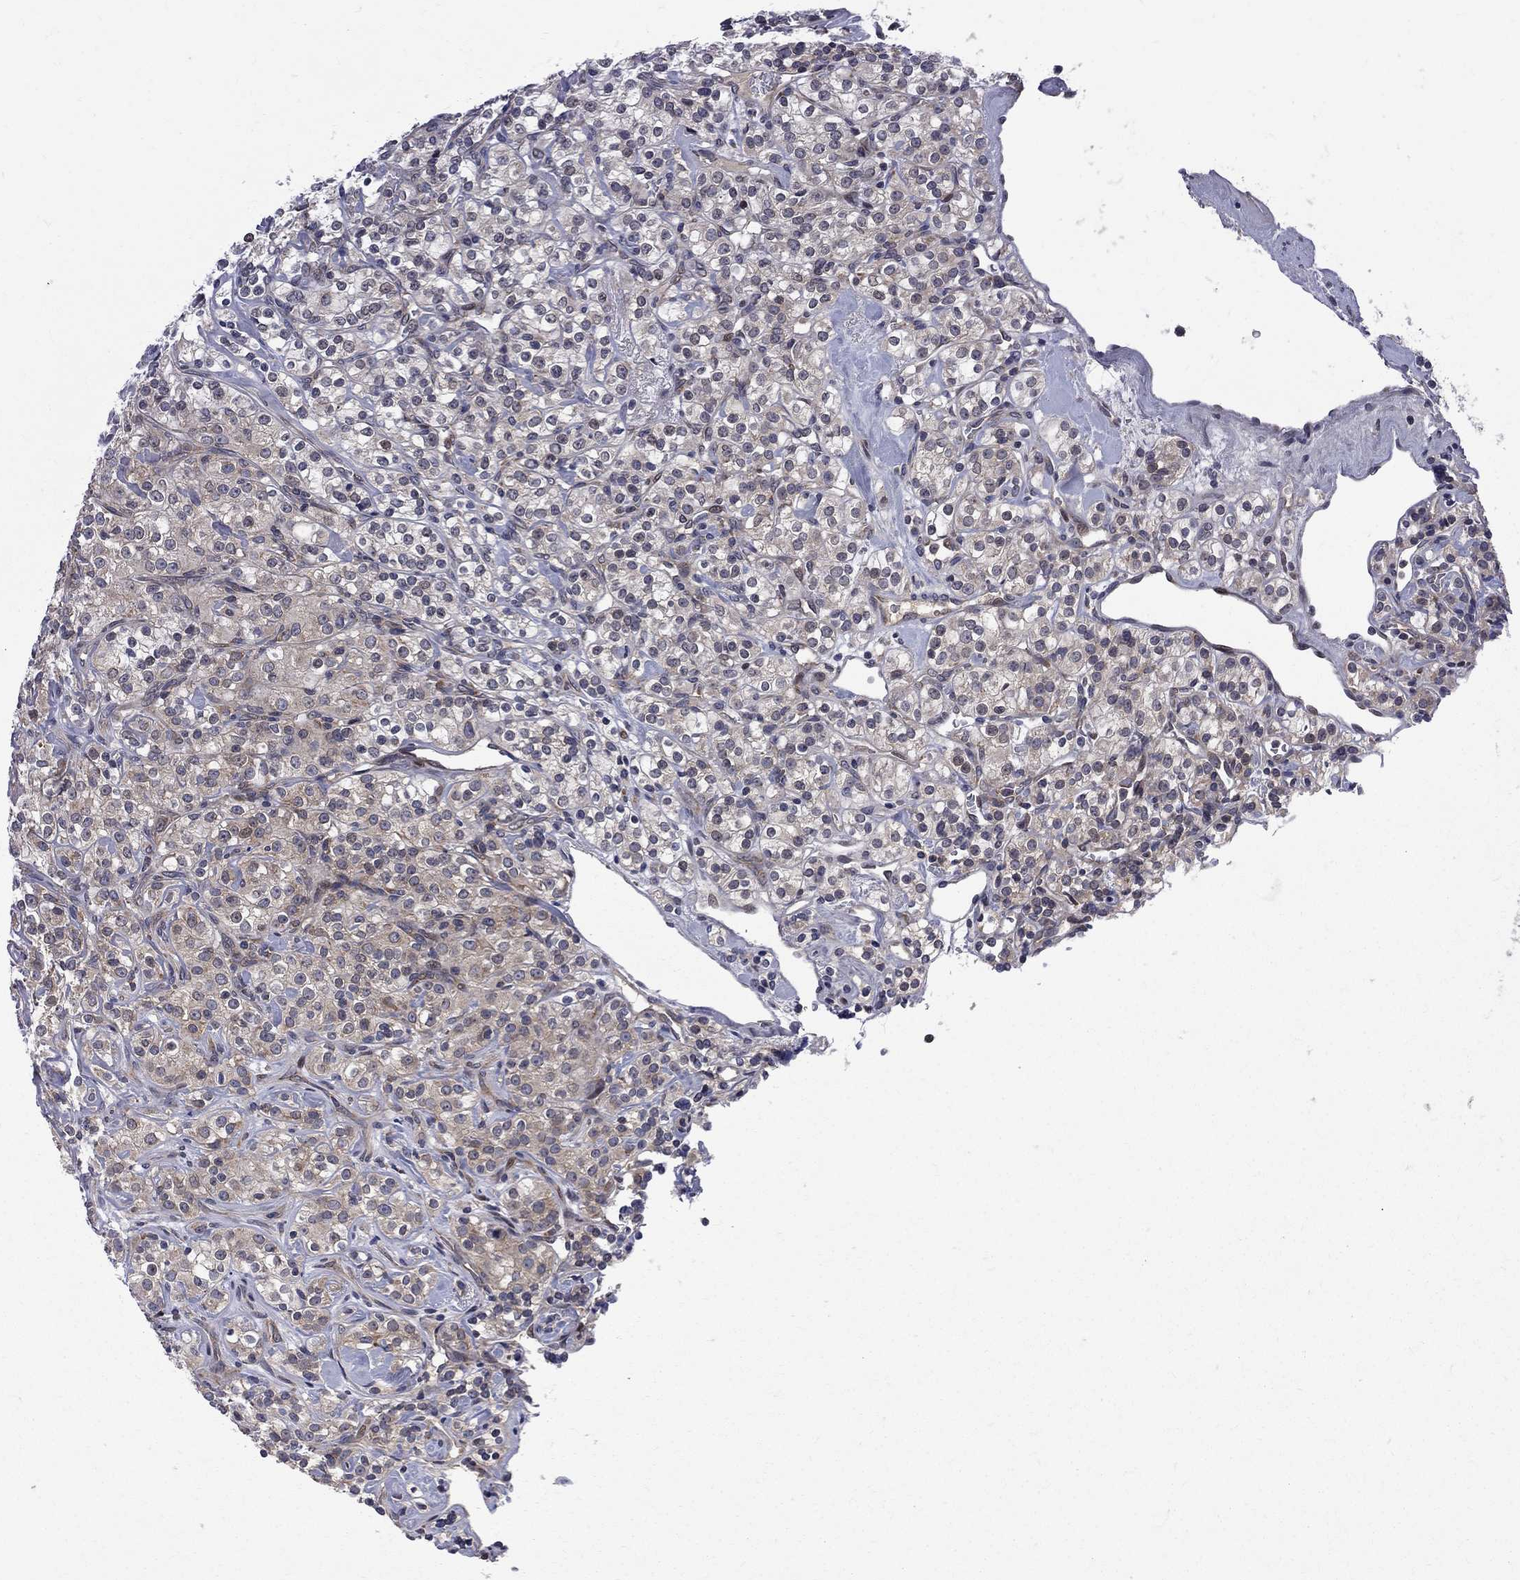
{"staining": {"intensity": "weak", "quantity": "<25%", "location": "cytoplasmic/membranous"}, "tissue": "renal cancer", "cell_type": "Tumor cells", "image_type": "cancer", "snomed": [{"axis": "morphology", "description": "Adenocarcinoma, NOS"}, {"axis": "topography", "description": "Kidney"}], "caption": "This is an immunohistochemistry (IHC) image of human renal cancer (adenocarcinoma). There is no expression in tumor cells.", "gene": "CNOT11", "patient": {"sex": "male", "age": 77}}